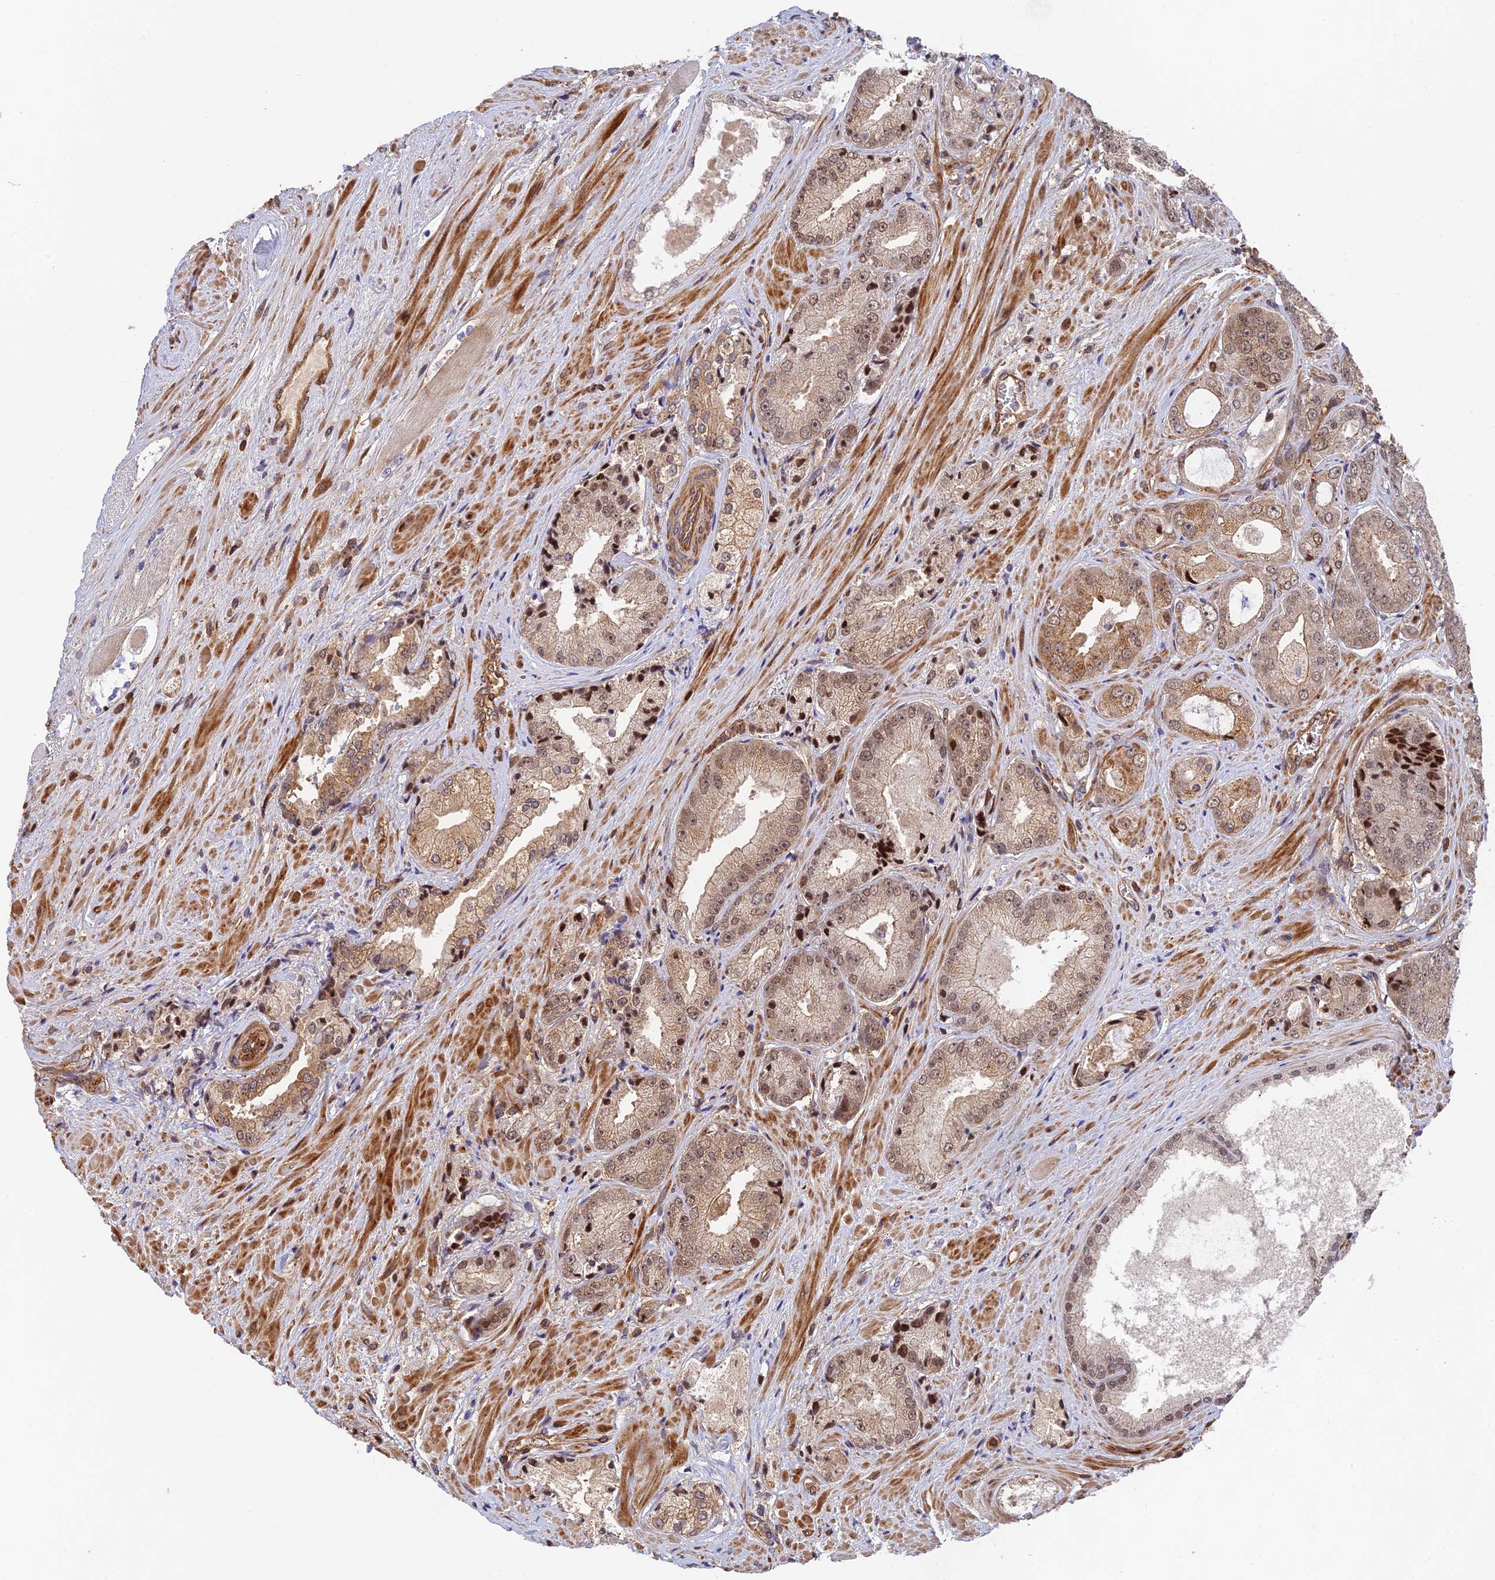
{"staining": {"intensity": "moderate", "quantity": "<25%", "location": "cytoplasmic/membranous,nuclear"}, "tissue": "prostate cancer", "cell_type": "Tumor cells", "image_type": "cancer", "snomed": [{"axis": "morphology", "description": "Adenocarcinoma, High grade"}, {"axis": "topography", "description": "Prostate"}], "caption": "Immunohistochemistry (IHC) of human prostate adenocarcinoma (high-grade) reveals low levels of moderate cytoplasmic/membranous and nuclear expression in about <25% of tumor cells. (Brightfield microscopy of DAB IHC at high magnification).", "gene": "OSBPL1A", "patient": {"sex": "male", "age": 71}}